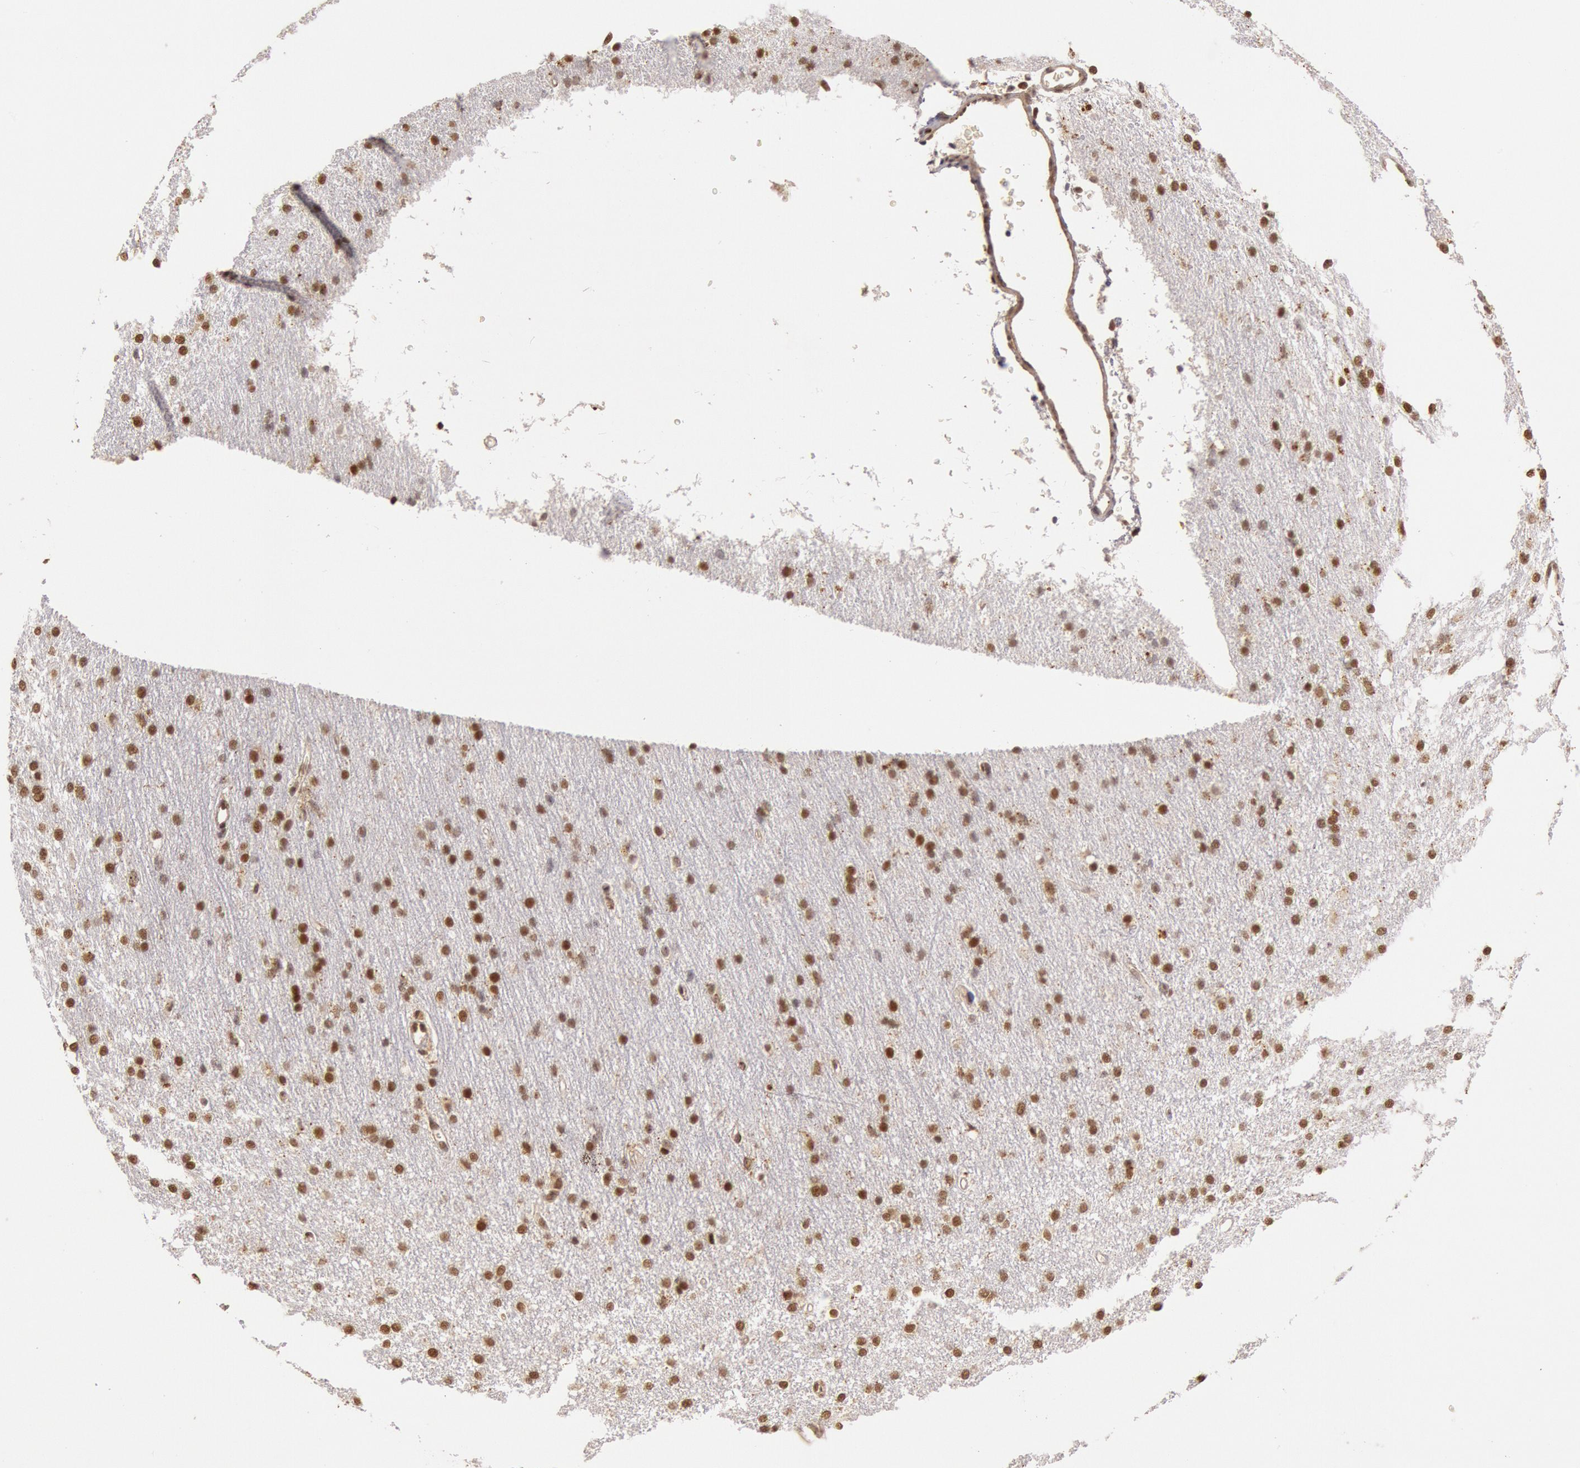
{"staining": {"intensity": "moderate", "quantity": ">75%", "location": "nuclear"}, "tissue": "cerebral cortex", "cell_type": "Endothelial cells", "image_type": "normal", "snomed": [{"axis": "morphology", "description": "Normal tissue, NOS"}, {"axis": "morphology", "description": "Inflammation, NOS"}, {"axis": "topography", "description": "Cerebral cortex"}], "caption": "Benign cerebral cortex was stained to show a protein in brown. There is medium levels of moderate nuclear positivity in approximately >75% of endothelial cells. (DAB (3,3'-diaminobenzidine) IHC, brown staining for protein, blue staining for nuclei).", "gene": "LIG4", "patient": {"sex": "male", "age": 6}}